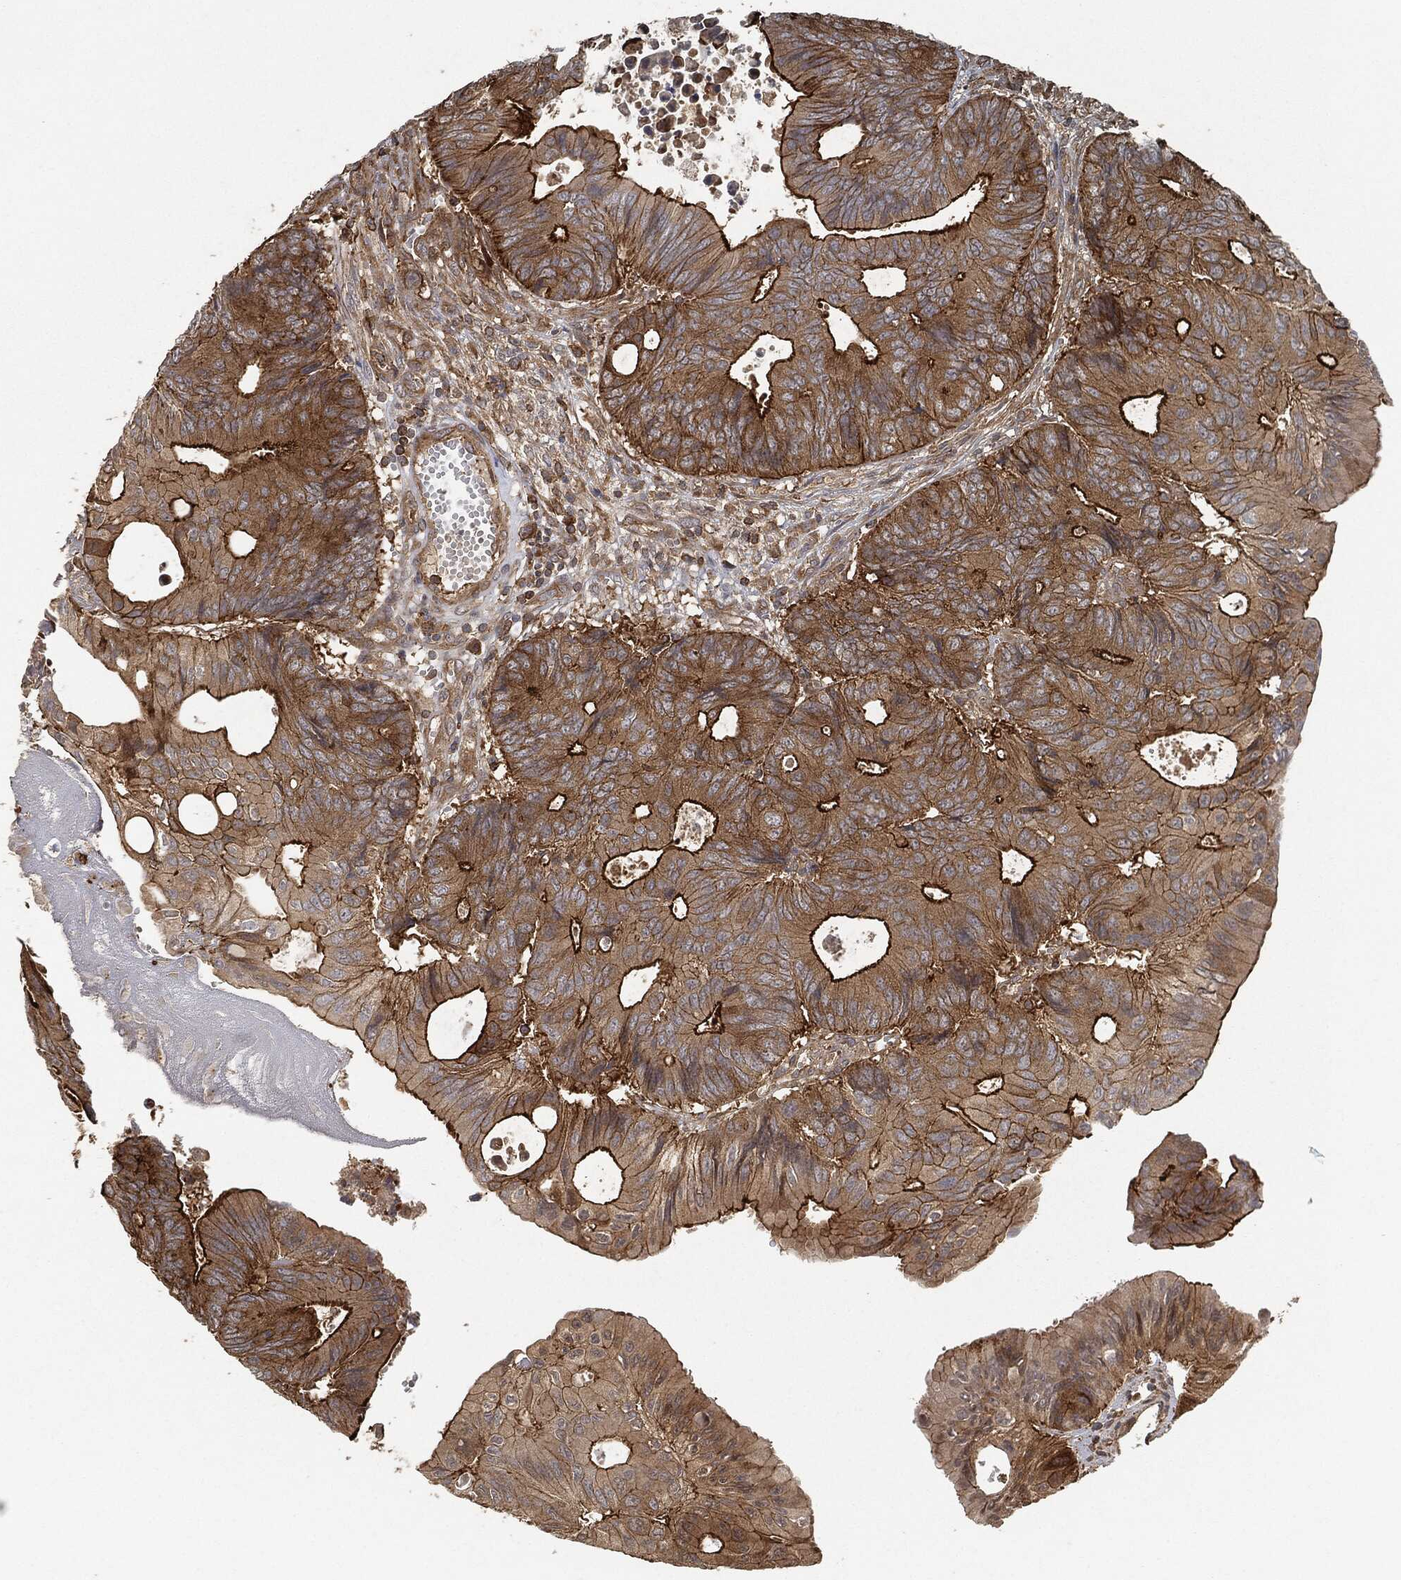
{"staining": {"intensity": "strong", "quantity": ">75%", "location": "cytoplasmic/membranous"}, "tissue": "colorectal cancer", "cell_type": "Tumor cells", "image_type": "cancer", "snomed": [{"axis": "morphology", "description": "Normal tissue, NOS"}, {"axis": "morphology", "description": "Adenocarcinoma, NOS"}, {"axis": "topography", "description": "Colon"}], "caption": "Immunohistochemical staining of colorectal adenocarcinoma exhibits high levels of strong cytoplasmic/membranous expression in approximately >75% of tumor cells.", "gene": "TPT1", "patient": {"sex": "male", "age": 65}}